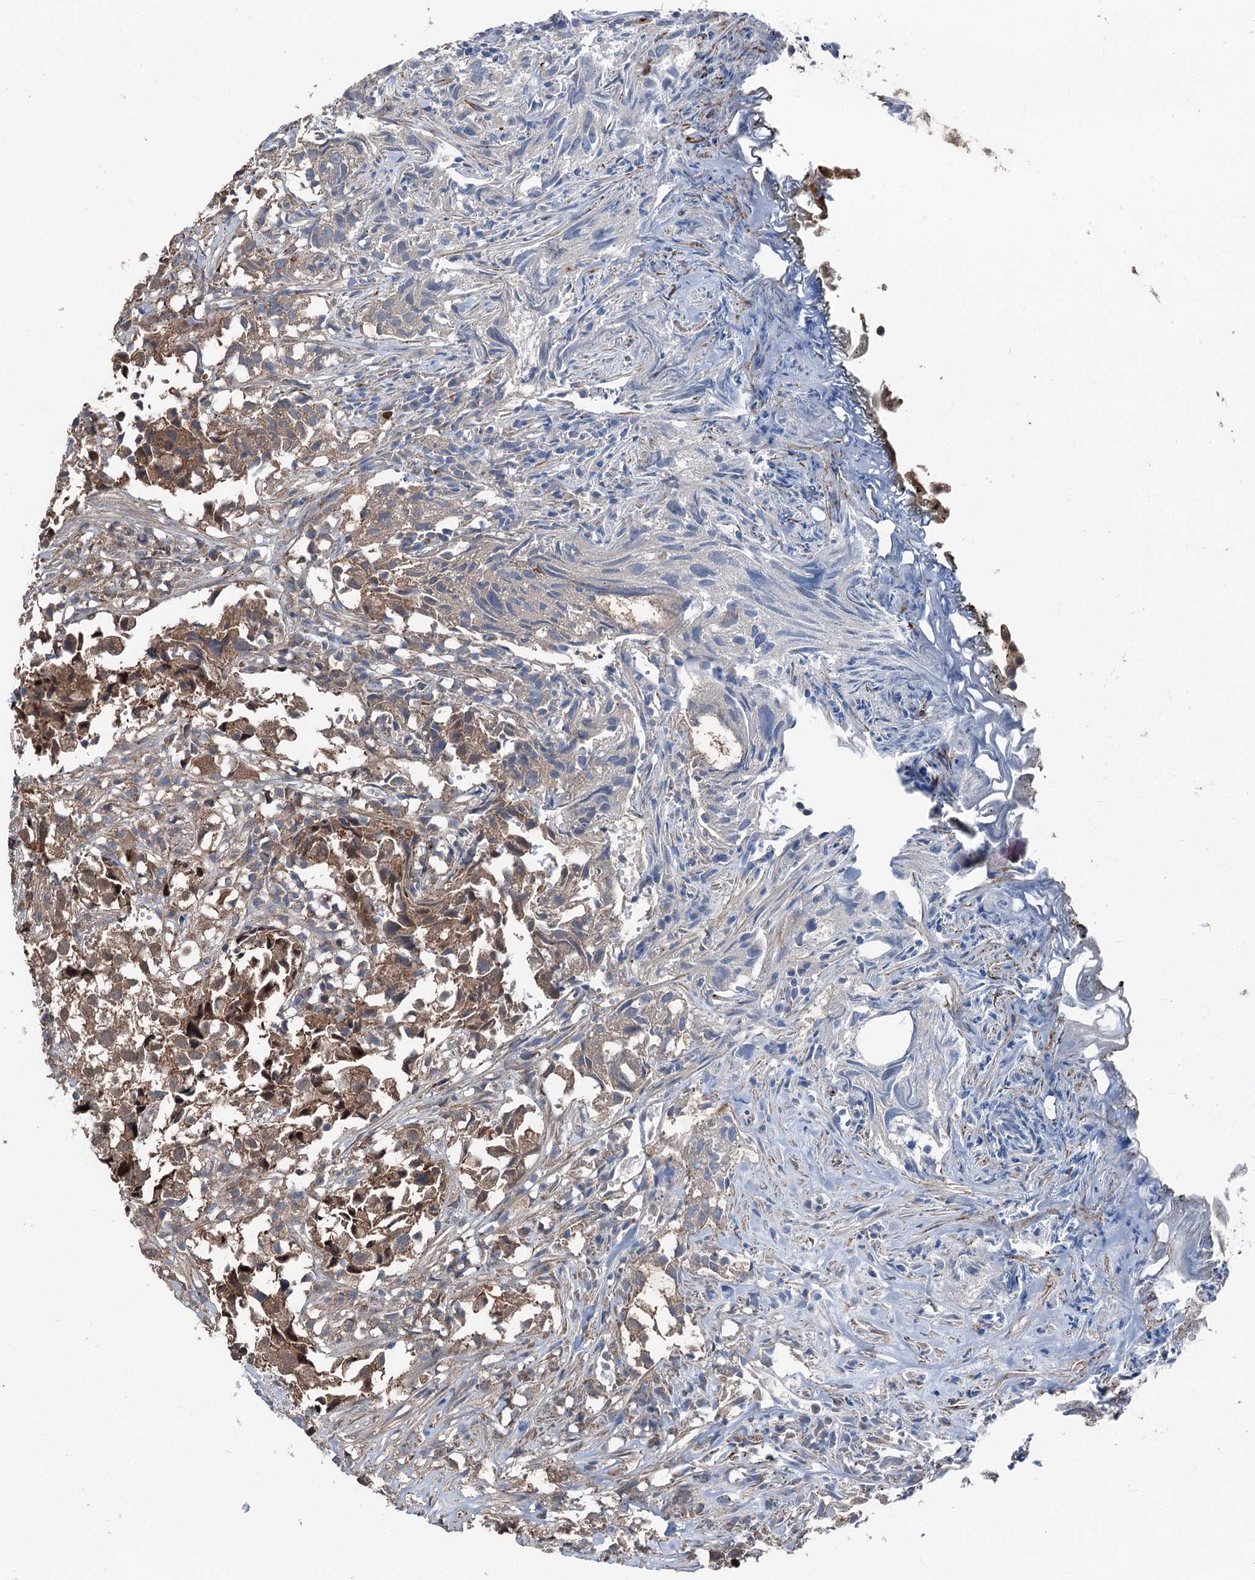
{"staining": {"intensity": "moderate", "quantity": "25%-75%", "location": "cytoplasmic/membranous"}, "tissue": "urothelial cancer", "cell_type": "Tumor cells", "image_type": "cancer", "snomed": [{"axis": "morphology", "description": "Urothelial carcinoma, High grade"}, {"axis": "topography", "description": "Urinary bladder"}], "caption": "Tumor cells display medium levels of moderate cytoplasmic/membranous staining in approximately 25%-75% of cells in urothelial cancer.", "gene": "PSMD13", "patient": {"sex": "female", "age": 75}}